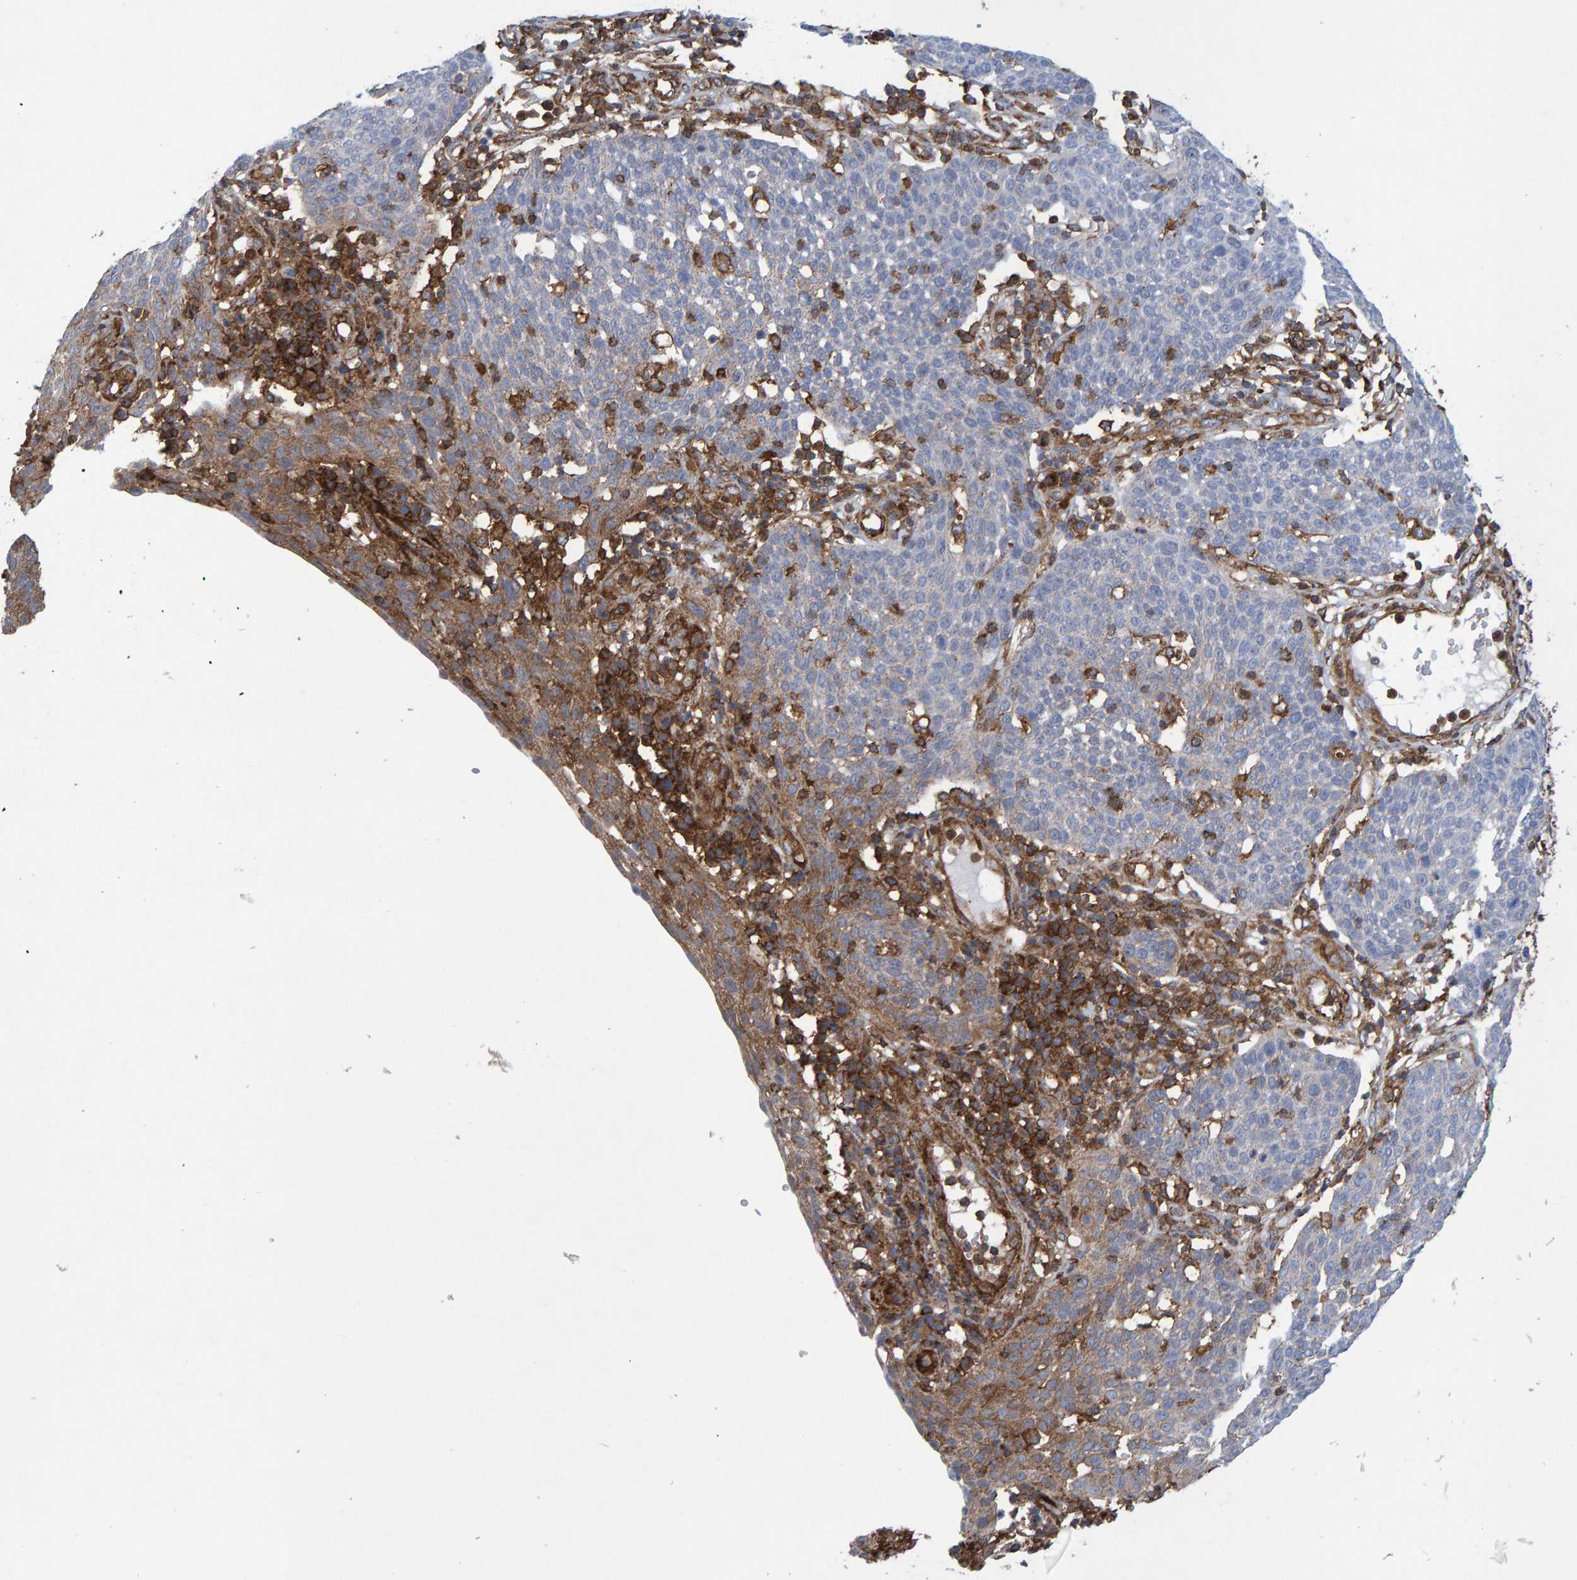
{"staining": {"intensity": "negative", "quantity": "none", "location": "none"}, "tissue": "cervical cancer", "cell_type": "Tumor cells", "image_type": "cancer", "snomed": [{"axis": "morphology", "description": "Squamous cell carcinoma, NOS"}, {"axis": "topography", "description": "Cervix"}], "caption": "There is no significant expression in tumor cells of cervical squamous cell carcinoma.", "gene": "MVP", "patient": {"sex": "female", "age": 34}}